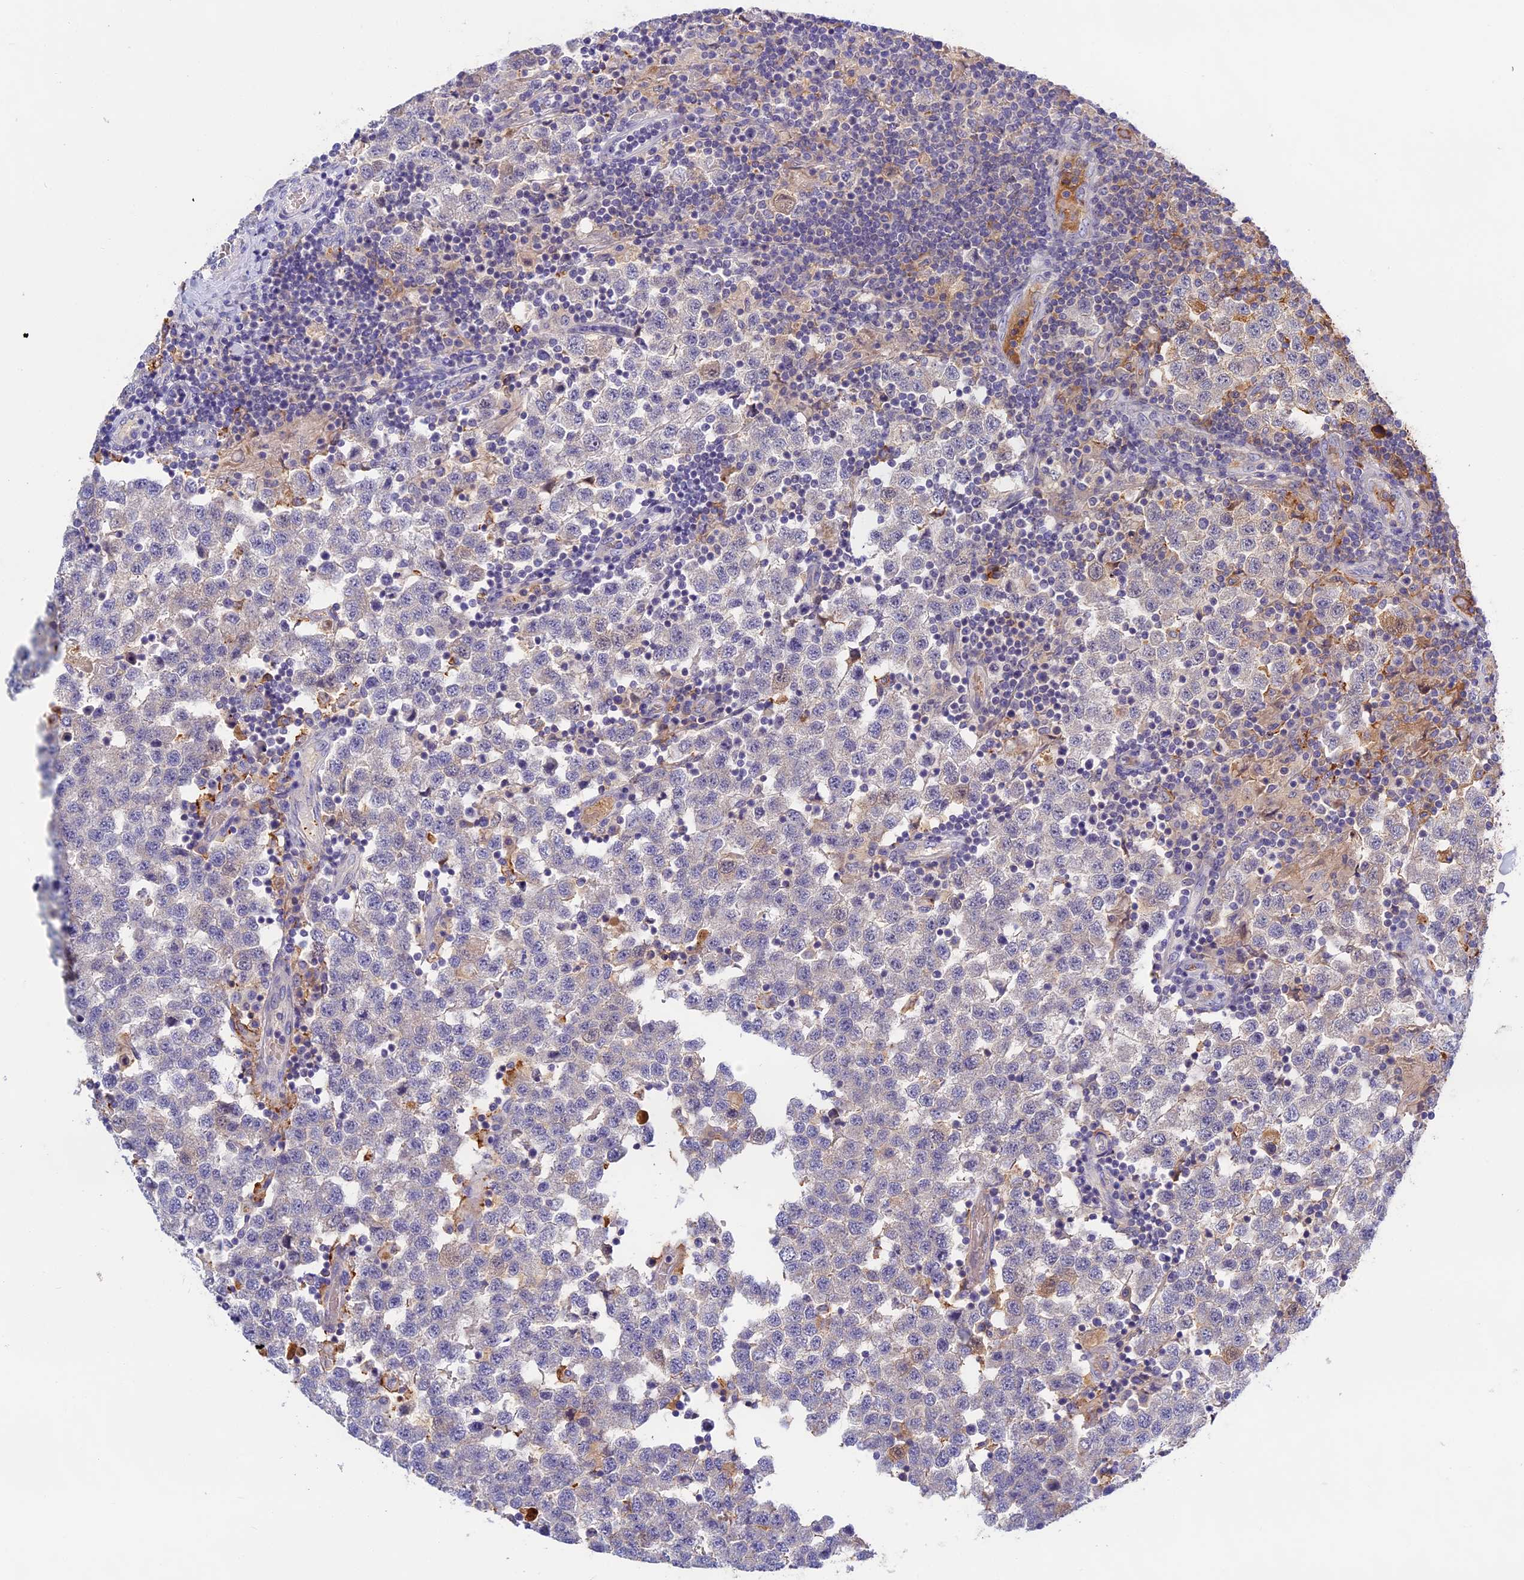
{"staining": {"intensity": "weak", "quantity": "<25%", "location": "cytoplasmic/membranous"}, "tissue": "testis cancer", "cell_type": "Tumor cells", "image_type": "cancer", "snomed": [{"axis": "morphology", "description": "Seminoma, NOS"}, {"axis": "topography", "description": "Testis"}], "caption": "IHC of human seminoma (testis) displays no expression in tumor cells.", "gene": "ADGRD1", "patient": {"sex": "male", "age": 34}}